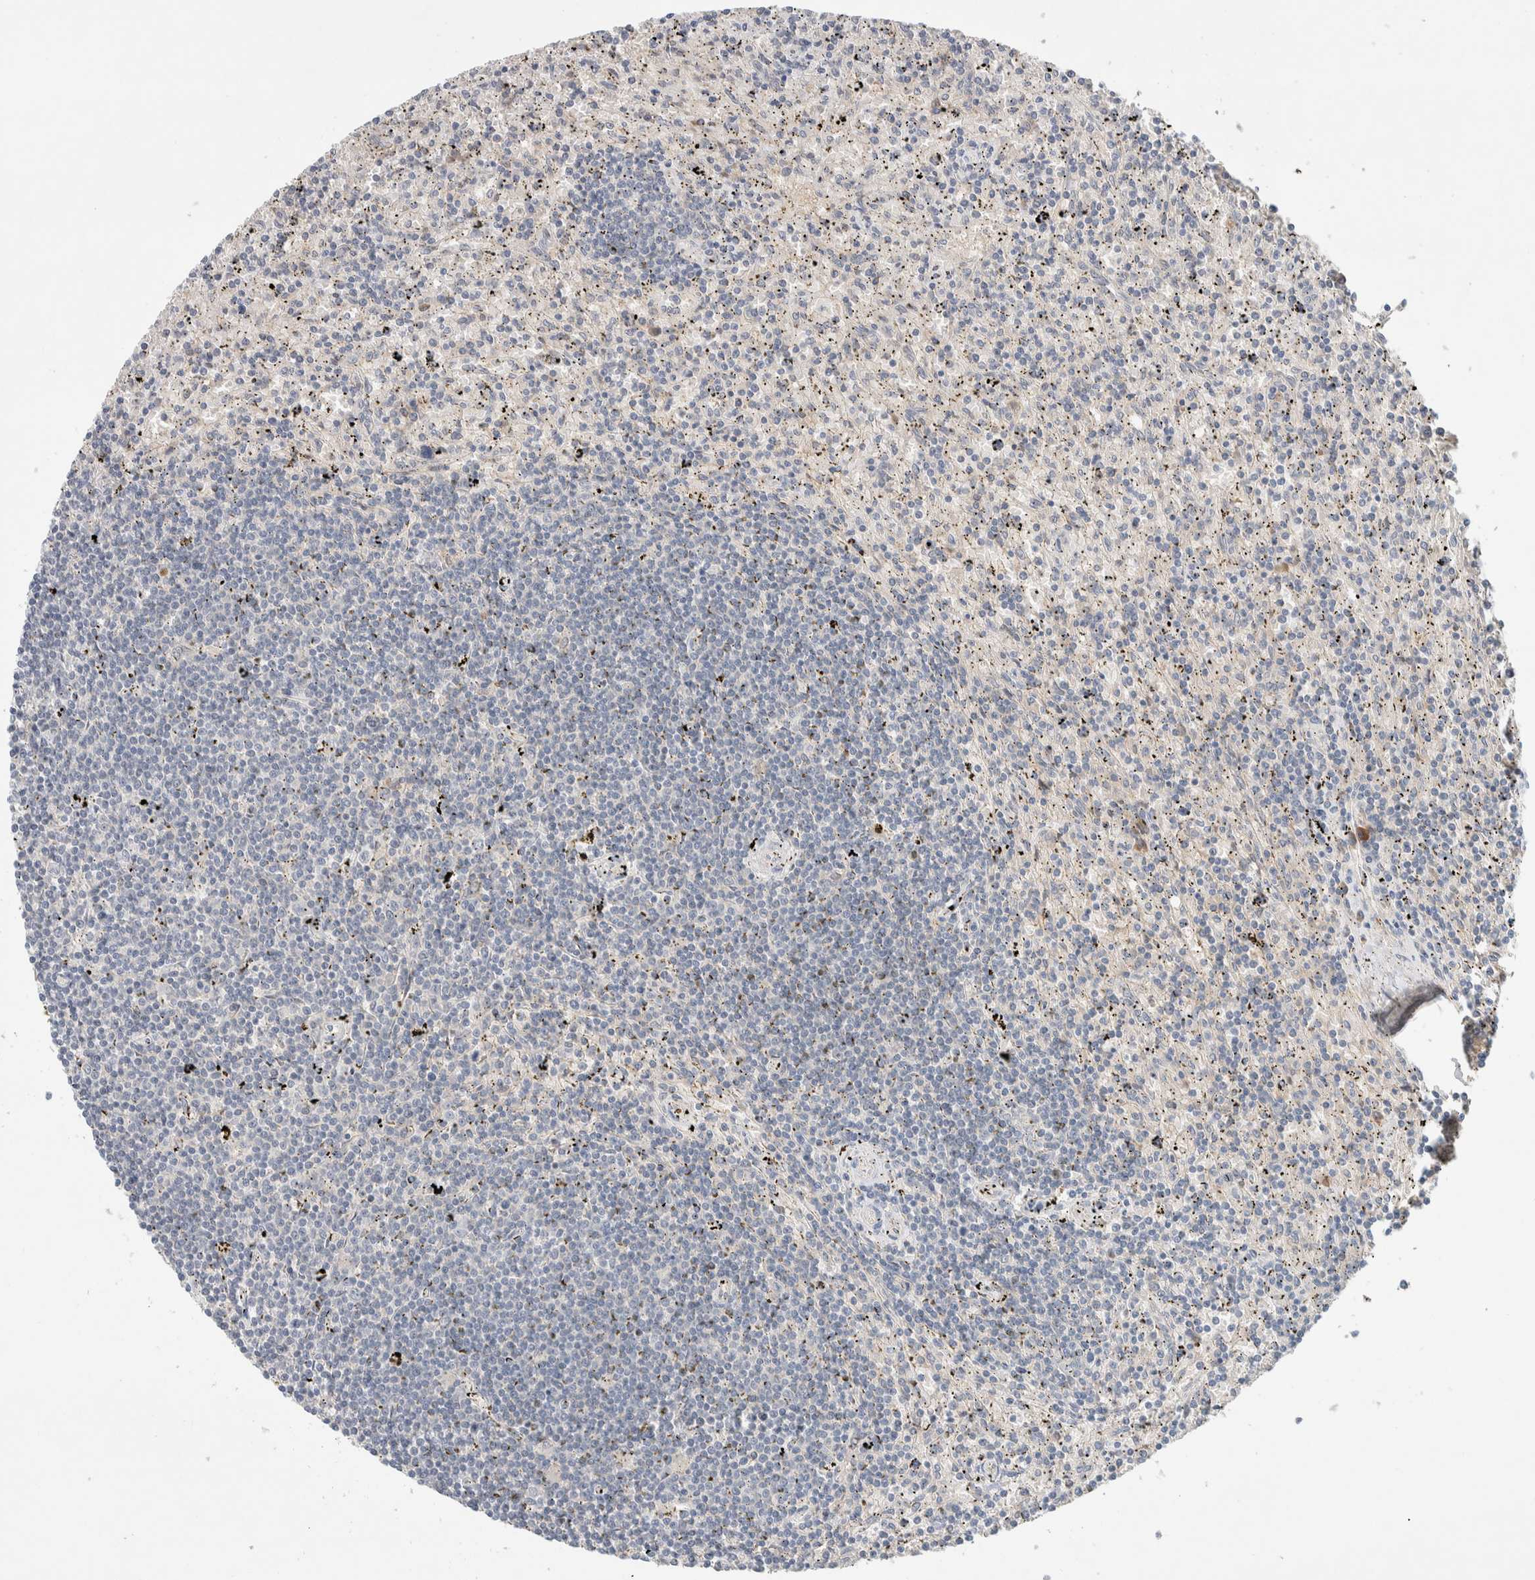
{"staining": {"intensity": "negative", "quantity": "none", "location": "none"}, "tissue": "lymphoma", "cell_type": "Tumor cells", "image_type": "cancer", "snomed": [{"axis": "morphology", "description": "Malignant lymphoma, non-Hodgkin's type, Low grade"}, {"axis": "topography", "description": "Spleen"}], "caption": "Protein analysis of malignant lymphoma, non-Hodgkin's type (low-grade) reveals no significant expression in tumor cells.", "gene": "DEPTOR", "patient": {"sex": "male", "age": 76}}